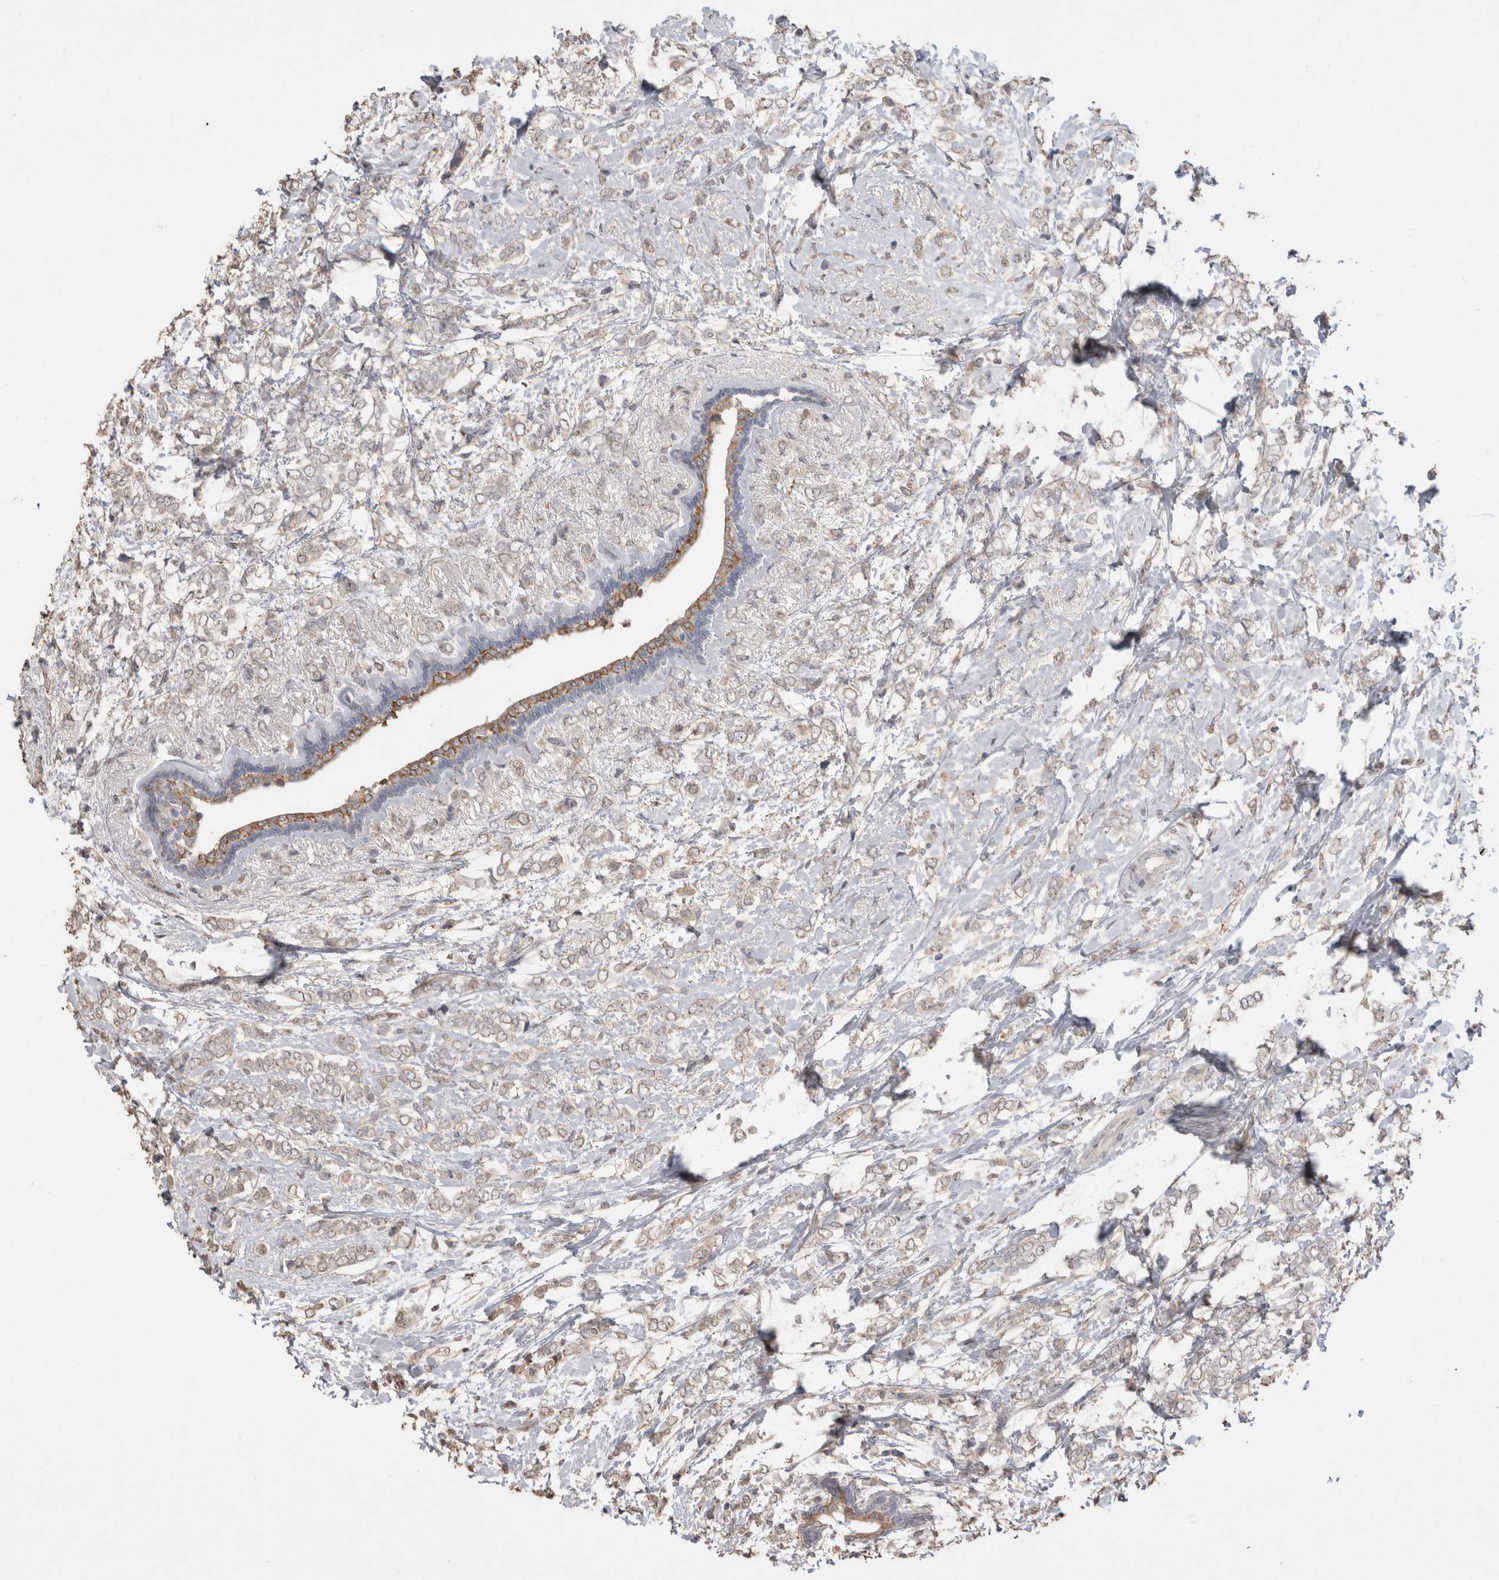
{"staining": {"intensity": "weak", "quantity": "<25%", "location": "cytoplasmic/membranous"}, "tissue": "breast cancer", "cell_type": "Tumor cells", "image_type": "cancer", "snomed": [{"axis": "morphology", "description": "Normal tissue, NOS"}, {"axis": "morphology", "description": "Lobular carcinoma"}, {"axis": "topography", "description": "Breast"}], "caption": "An immunohistochemistry (IHC) image of lobular carcinoma (breast) is shown. There is no staining in tumor cells of lobular carcinoma (breast). (DAB IHC visualized using brightfield microscopy, high magnification).", "gene": "NAALADL2", "patient": {"sex": "female", "age": 47}}